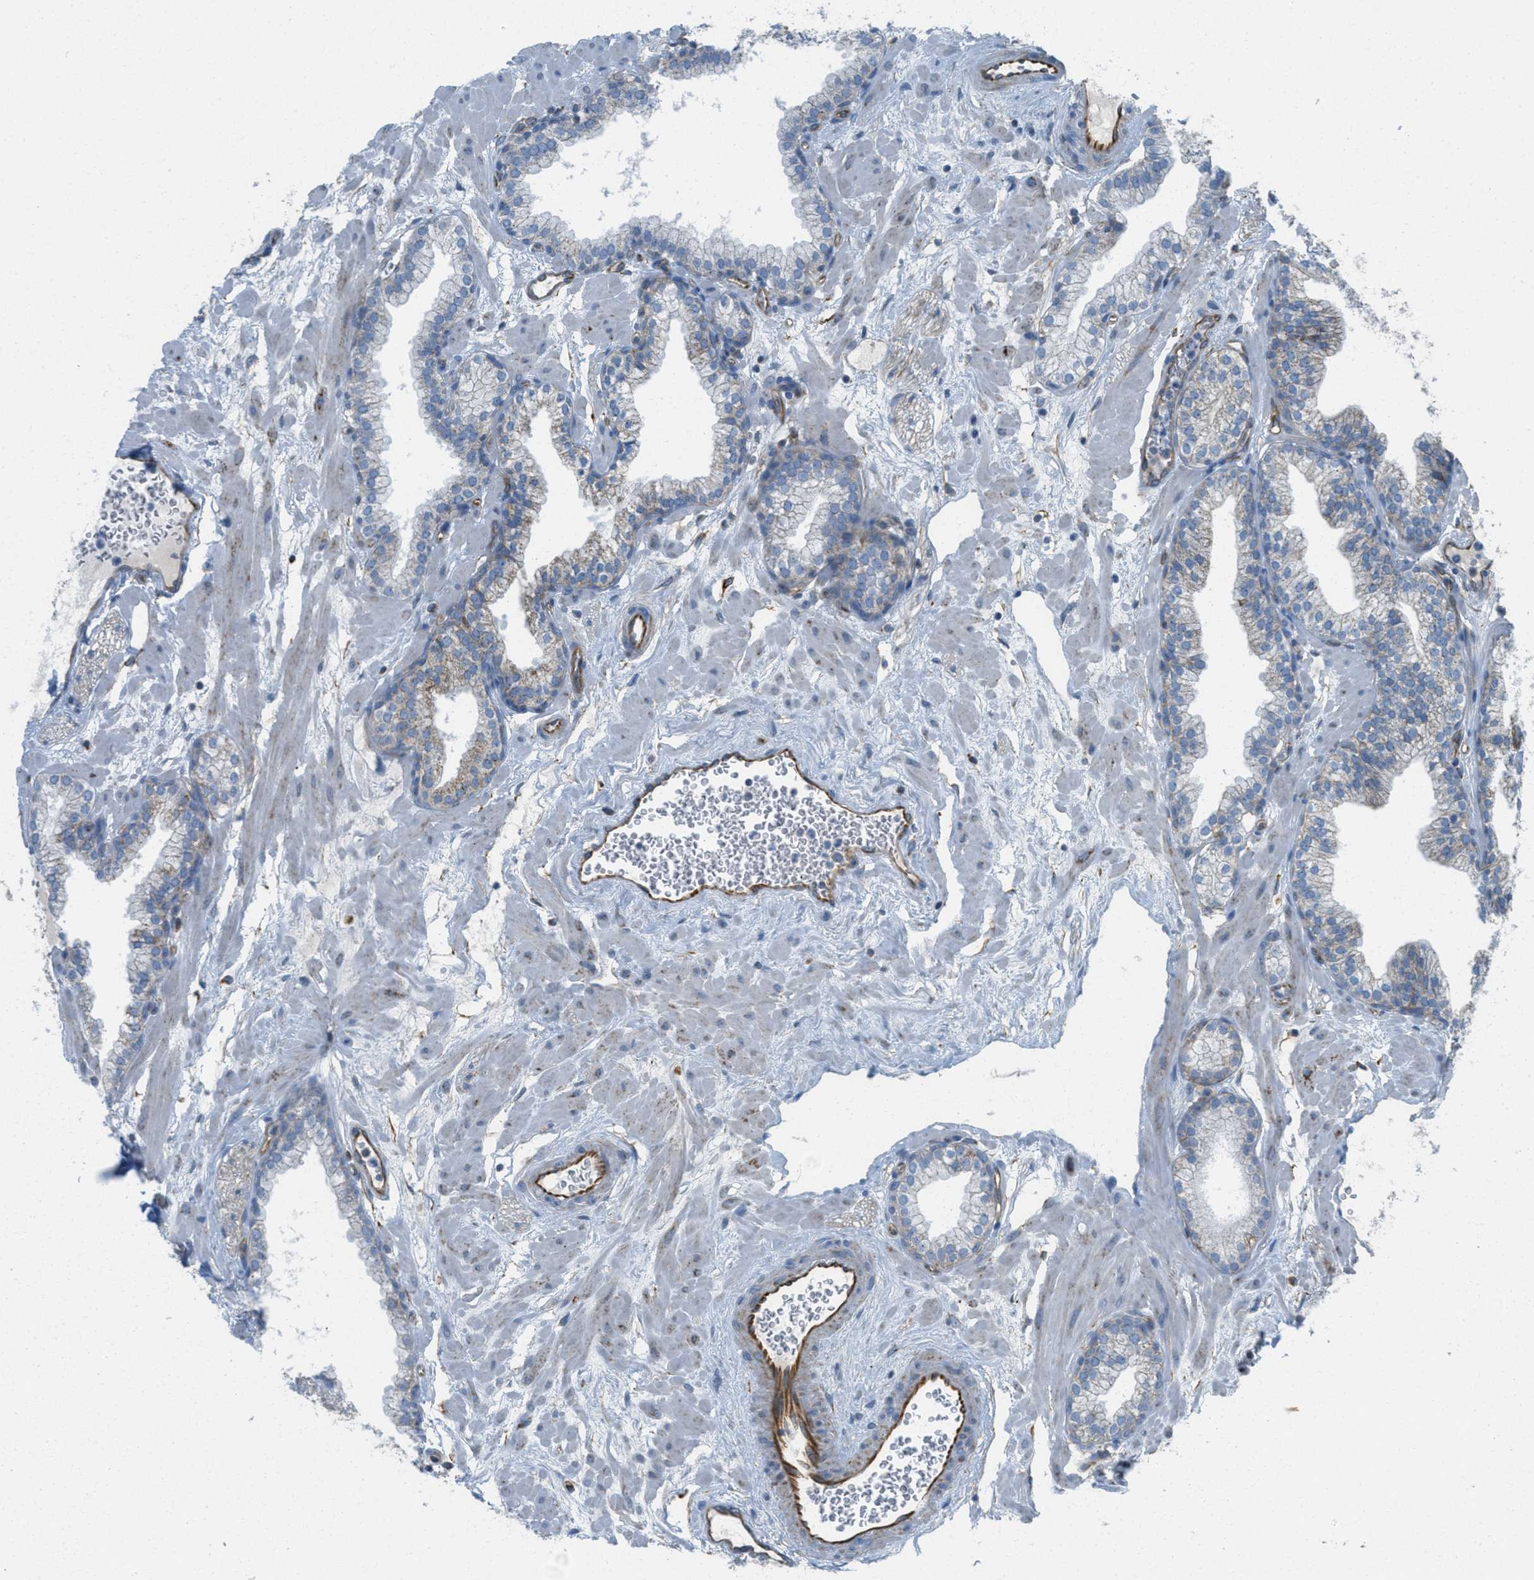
{"staining": {"intensity": "weak", "quantity": ">75%", "location": "cytoplasmic/membranous"}, "tissue": "prostate", "cell_type": "Glandular cells", "image_type": "normal", "snomed": [{"axis": "morphology", "description": "Normal tissue, NOS"}, {"axis": "morphology", "description": "Urothelial carcinoma, Low grade"}, {"axis": "topography", "description": "Urinary bladder"}, {"axis": "topography", "description": "Prostate"}], "caption": "This photomicrograph demonstrates immunohistochemistry (IHC) staining of normal prostate, with low weak cytoplasmic/membranous expression in about >75% of glandular cells.", "gene": "BTN3A1", "patient": {"sex": "male", "age": 60}}